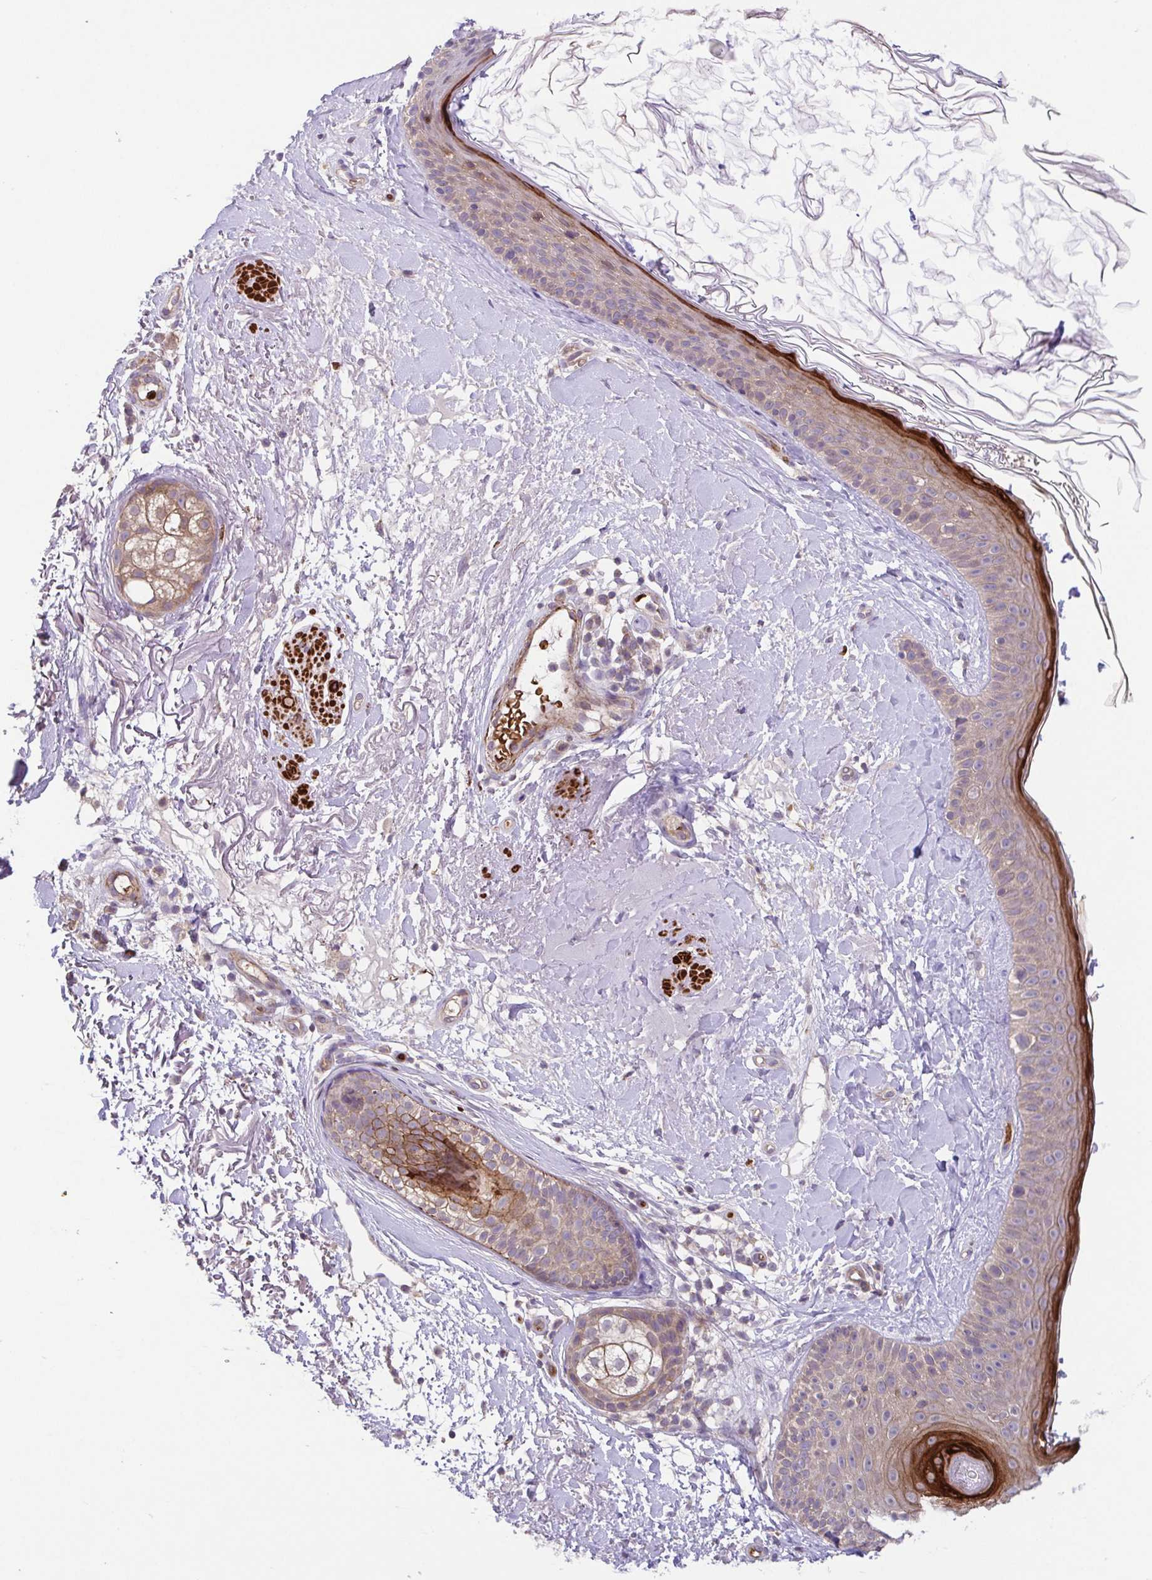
{"staining": {"intensity": "weak", "quantity": "<25%", "location": "cytoplasmic/membranous"}, "tissue": "skin", "cell_type": "Fibroblasts", "image_type": "normal", "snomed": [{"axis": "morphology", "description": "Normal tissue, NOS"}, {"axis": "topography", "description": "Skin"}], "caption": "Immunohistochemistry (IHC) photomicrograph of benign skin: human skin stained with DAB (3,3'-diaminobenzidine) demonstrates no significant protein expression in fibroblasts.", "gene": "IDE", "patient": {"sex": "male", "age": 73}}